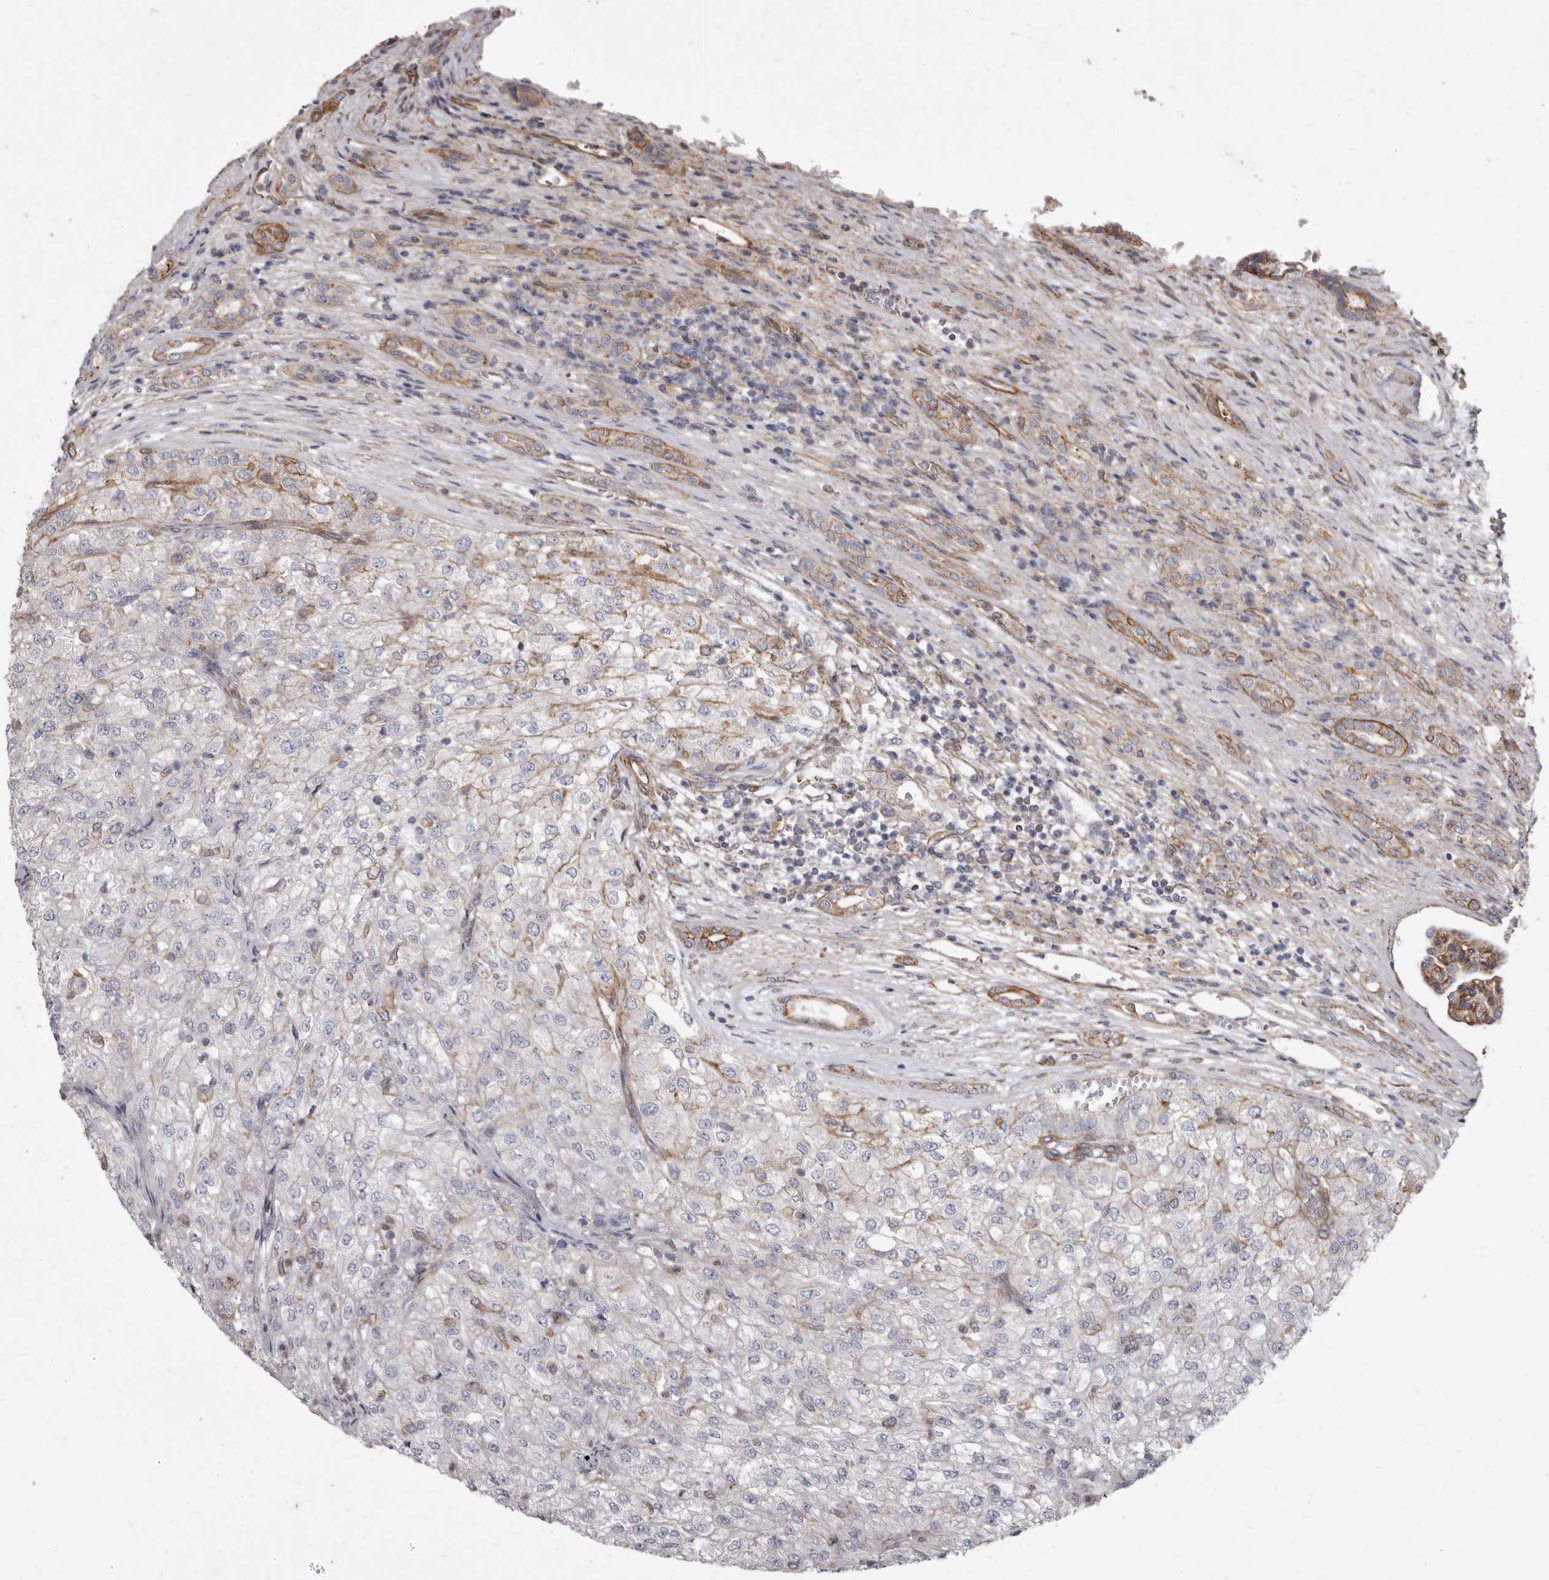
{"staining": {"intensity": "negative", "quantity": "none", "location": "none"}, "tissue": "renal cancer", "cell_type": "Tumor cells", "image_type": "cancer", "snomed": [{"axis": "morphology", "description": "Adenocarcinoma, NOS"}, {"axis": "topography", "description": "Kidney"}], "caption": "Immunohistochemistry photomicrograph of renal cancer (adenocarcinoma) stained for a protein (brown), which displays no staining in tumor cells.", "gene": "P2RX6", "patient": {"sex": "female", "age": 54}}